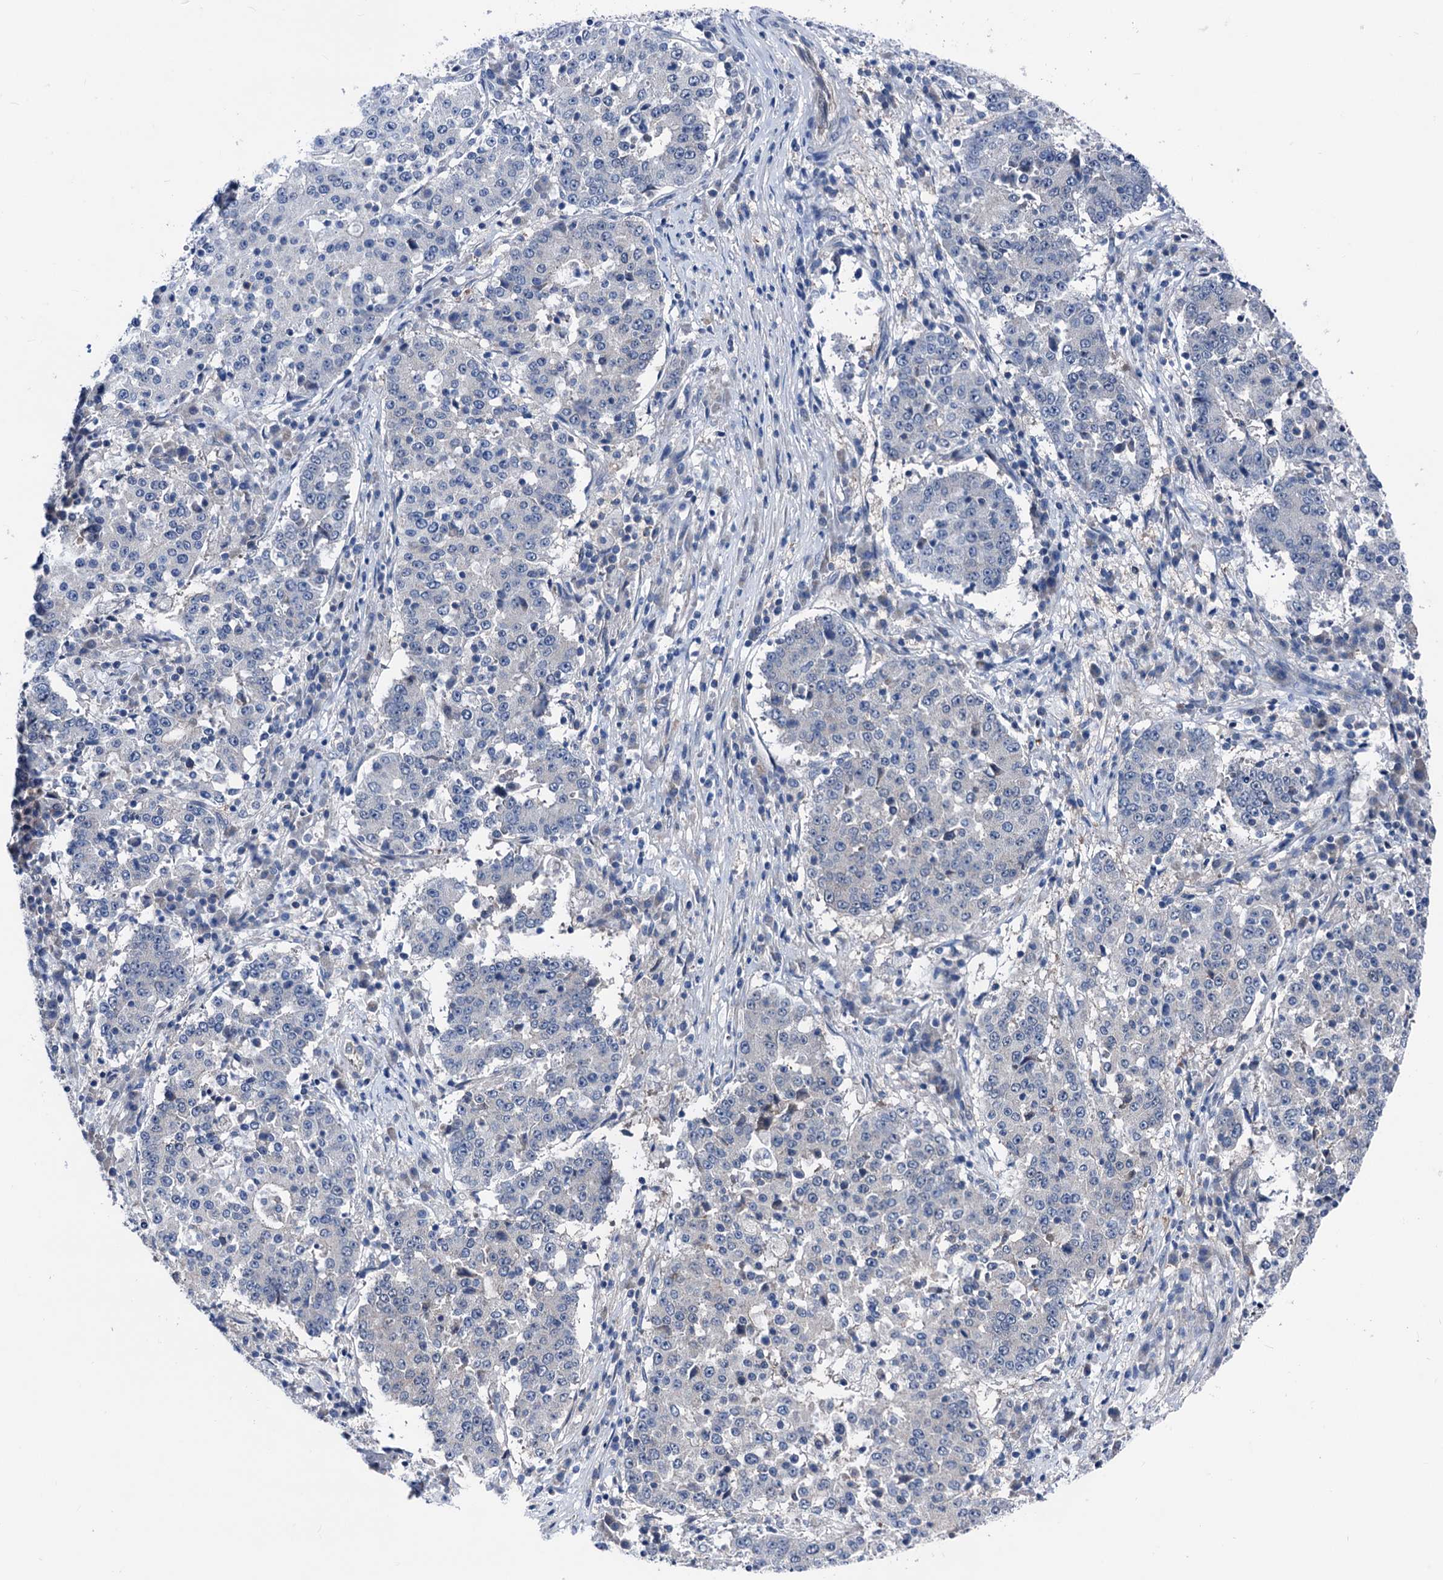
{"staining": {"intensity": "negative", "quantity": "none", "location": "none"}, "tissue": "stomach cancer", "cell_type": "Tumor cells", "image_type": "cancer", "snomed": [{"axis": "morphology", "description": "Adenocarcinoma, NOS"}, {"axis": "topography", "description": "Stomach"}], "caption": "IHC micrograph of human stomach cancer stained for a protein (brown), which reveals no staining in tumor cells.", "gene": "GLO1", "patient": {"sex": "male", "age": 59}}